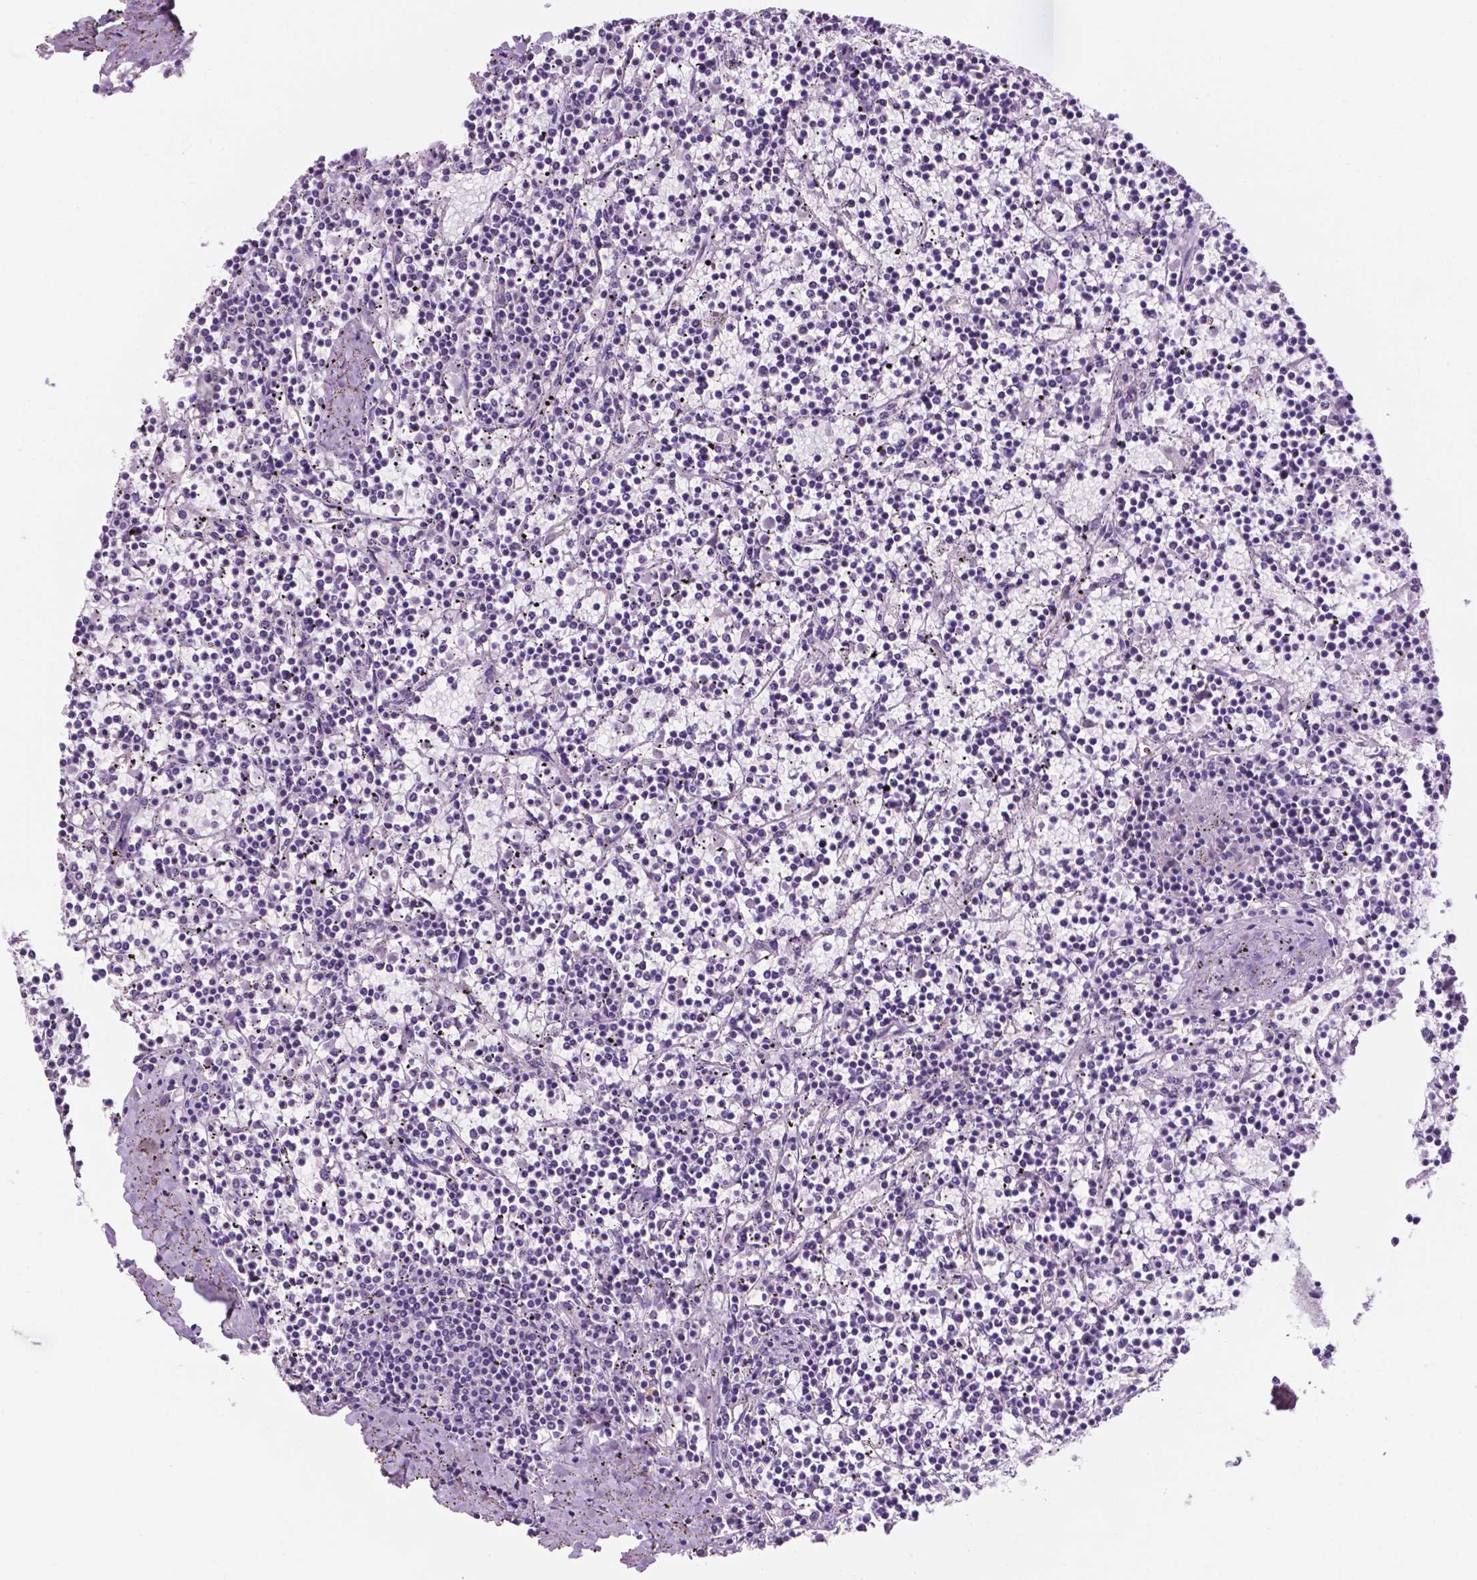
{"staining": {"intensity": "negative", "quantity": "none", "location": "none"}, "tissue": "lymphoma", "cell_type": "Tumor cells", "image_type": "cancer", "snomed": [{"axis": "morphology", "description": "Malignant lymphoma, non-Hodgkin's type, Low grade"}, {"axis": "topography", "description": "Spleen"}], "caption": "Immunohistochemical staining of human low-grade malignant lymphoma, non-Hodgkin's type shows no significant expression in tumor cells. (DAB (3,3'-diaminobenzidine) immunohistochemistry, high magnification).", "gene": "FAM50B", "patient": {"sex": "female", "age": 19}}